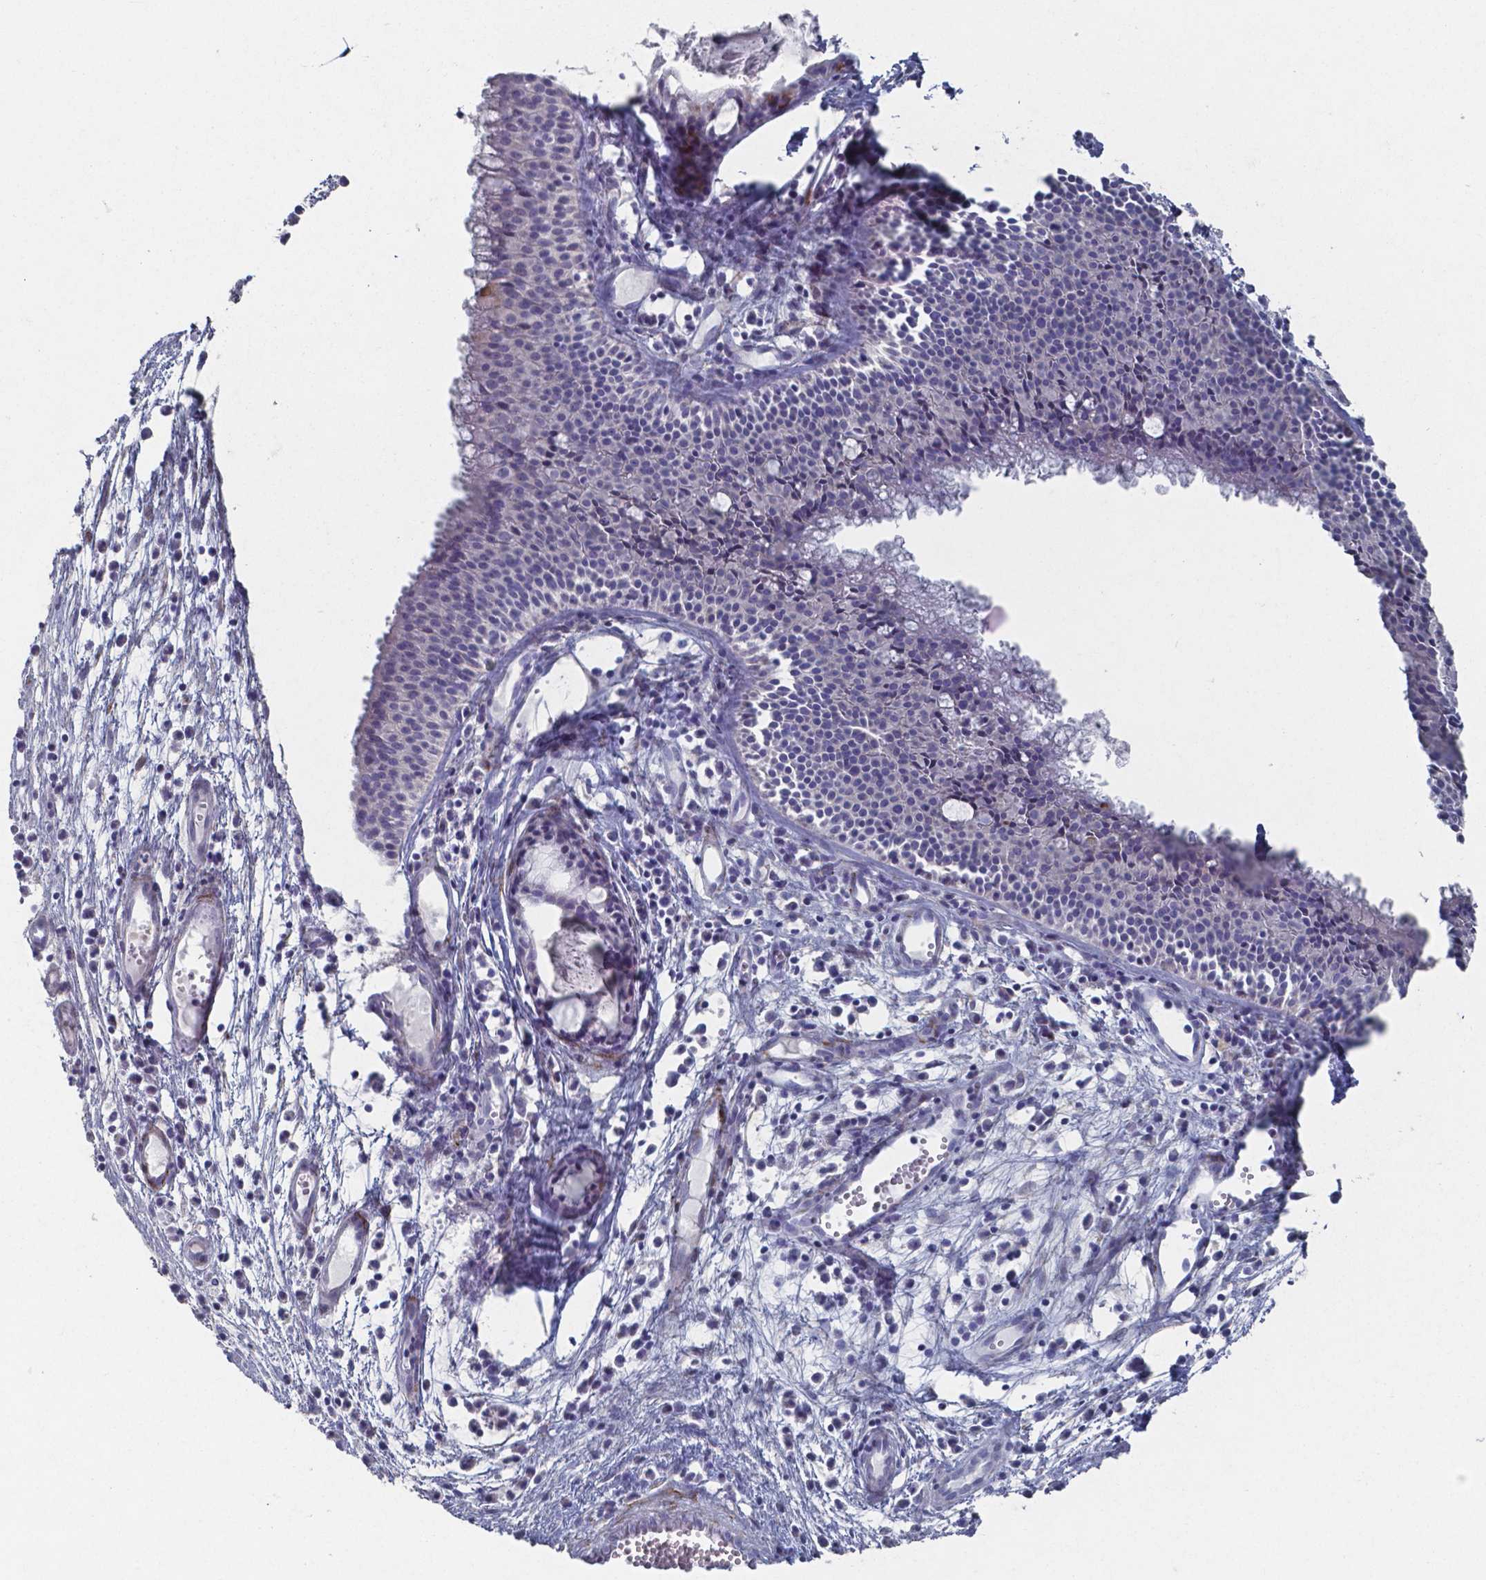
{"staining": {"intensity": "negative", "quantity": "none", "location": "none"}, "tissue": "nasopharynx", "cell_type": "Respiratory epithelial cells", "image_type": "normal", "snomed": [{"axis": "morphology", "description": "Normal tissue, NOS"}, {"axis": "topography", "description": "Nasopharynx"}], "caption": "The micrograph demonstrates no staining of respiratory epithelial cells in benign nasopharynx.", "gene": "PLA2R1", "patient": {"sex": "male", "age": 31}}